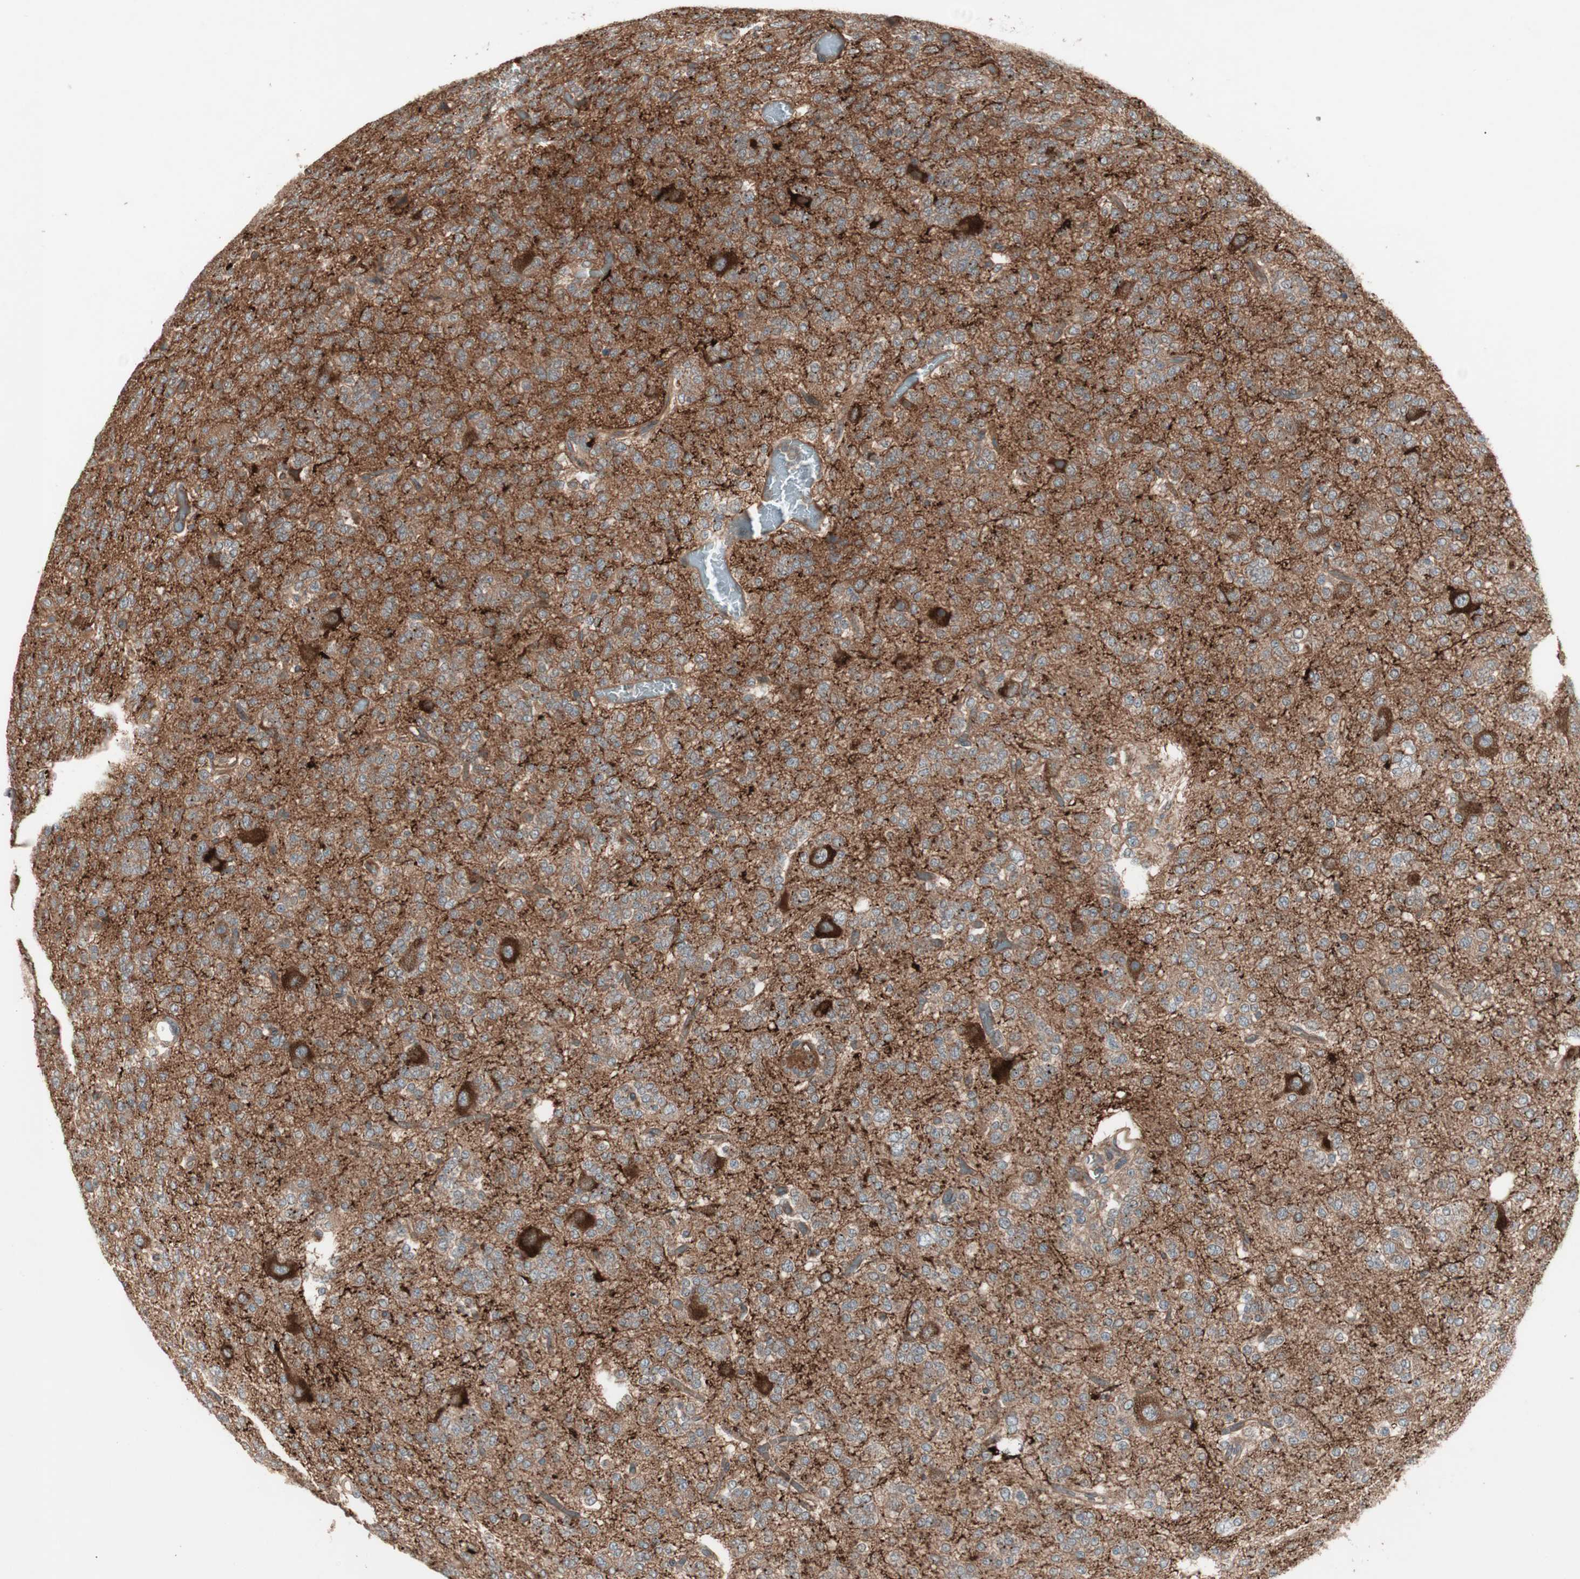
{"staining": {"intensity": "strong", "quantity": ">75%", "location": "cytoplasmic/membranous"}, "tissue": "glioma", "cell_type": "Tumor cells", "image_type": "cancer", "snomed": [{"axis": "morphology", "description": "Glioma, malignant, Low grade"}, {"axis": "topography", "description": "Brain"}], "caption": "A high amount of strong cytoplasmic/membranous expression is appreciated in about >75% of tumor cells in malignant low-grade glioma tissue.", "gene": "TFPI", "patient": {"sex": "male", "age": 38}}